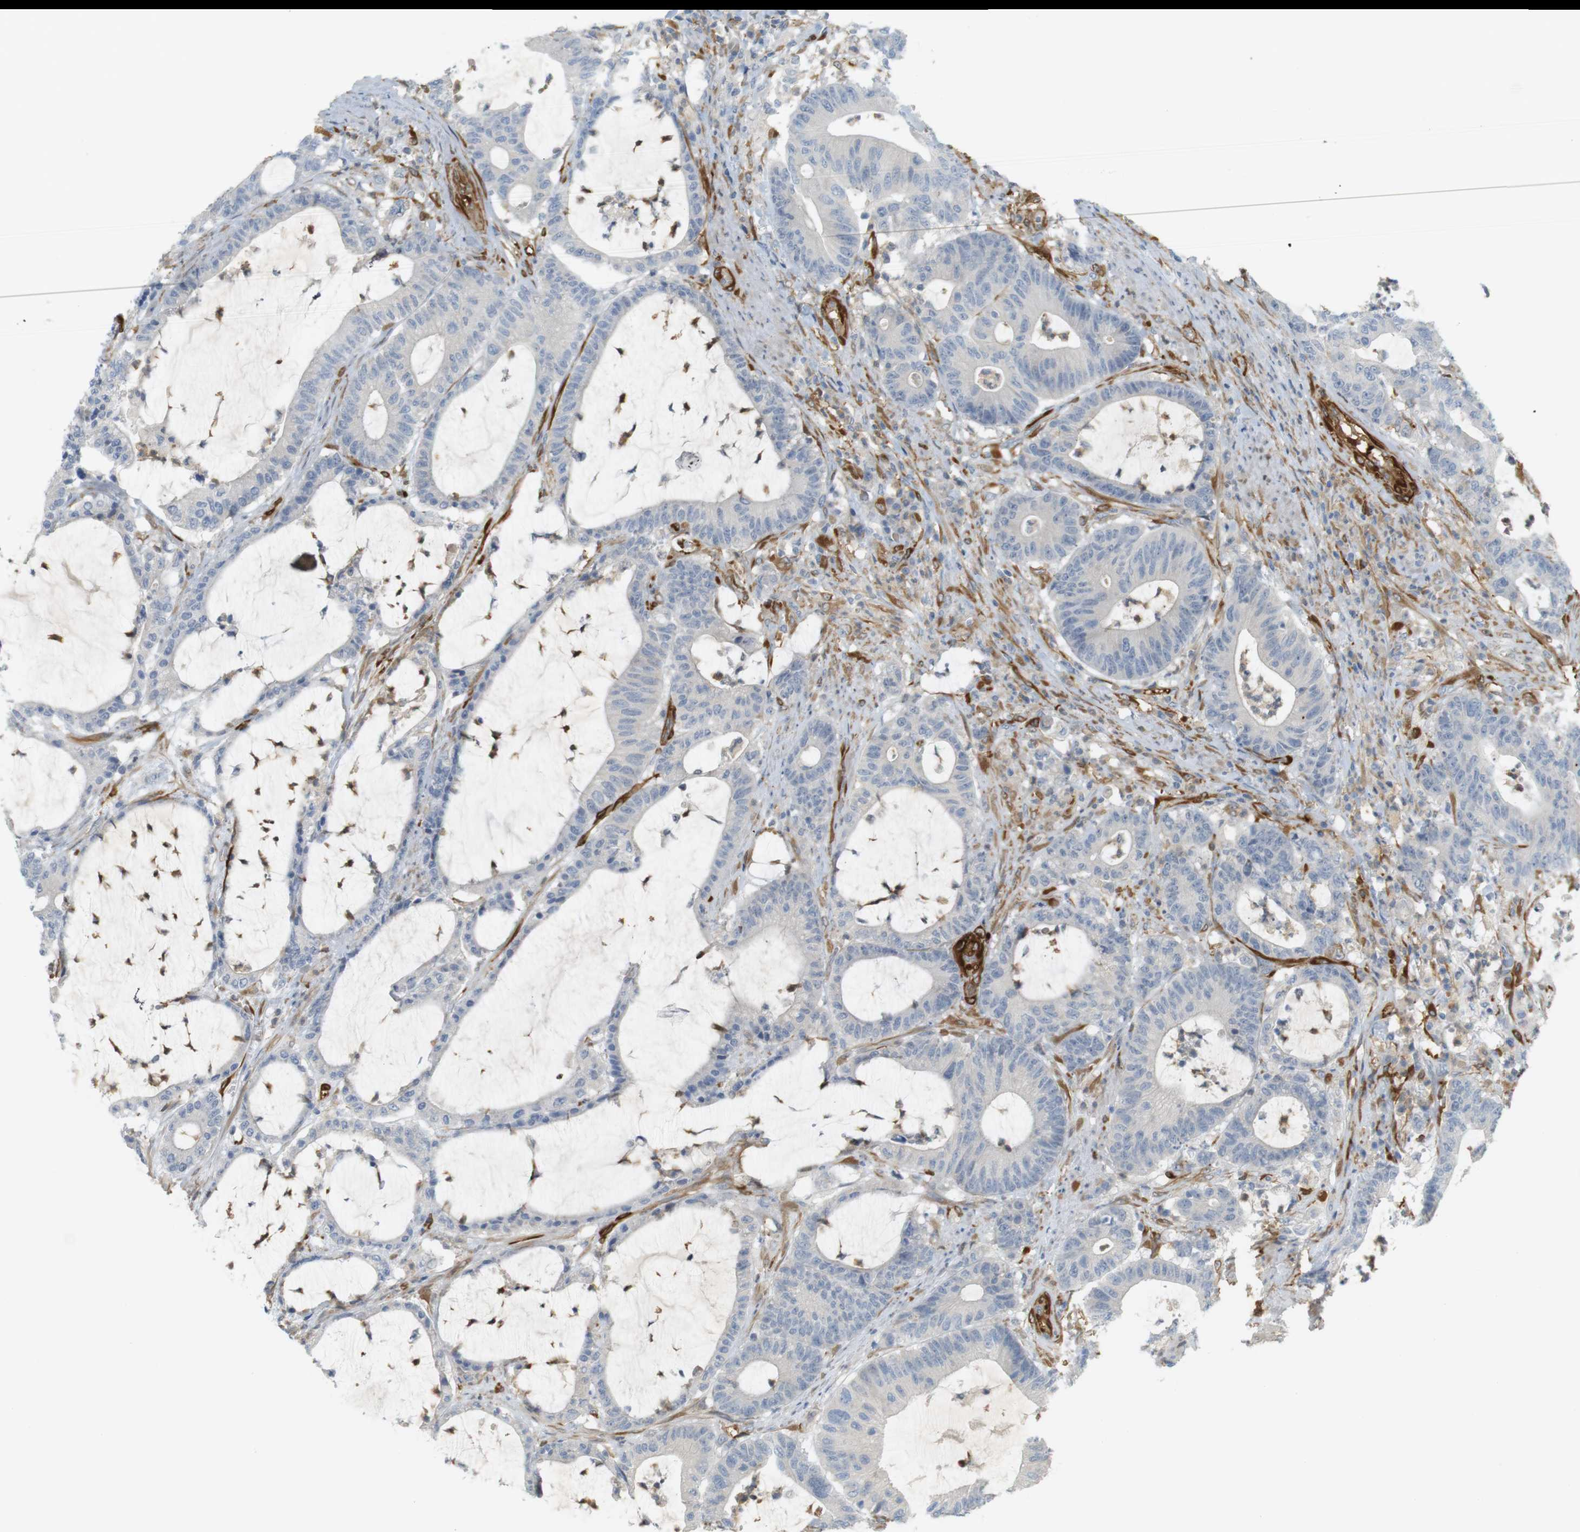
{"staining": {"intensity": "negative", "quantity": "none", "location": "none"}, "tissue": "colorectal cancer", "cell_type": "Tumor cells", "image_type": "cancer", "snomed": [{"axis": "morphology", "description": "Adenocarcinoma, NOS"}, {"axis": "topography", "description": "Colon"}], "caption": "A high-resolution photomicrograph shows immunohistochemistry (IHC) staining of adenocarcinoma (colorectal), which demonstrates no significant staining in tumor cells.", "gene": "PDE3A", "patient": {"sex": "female", "age": 84}}